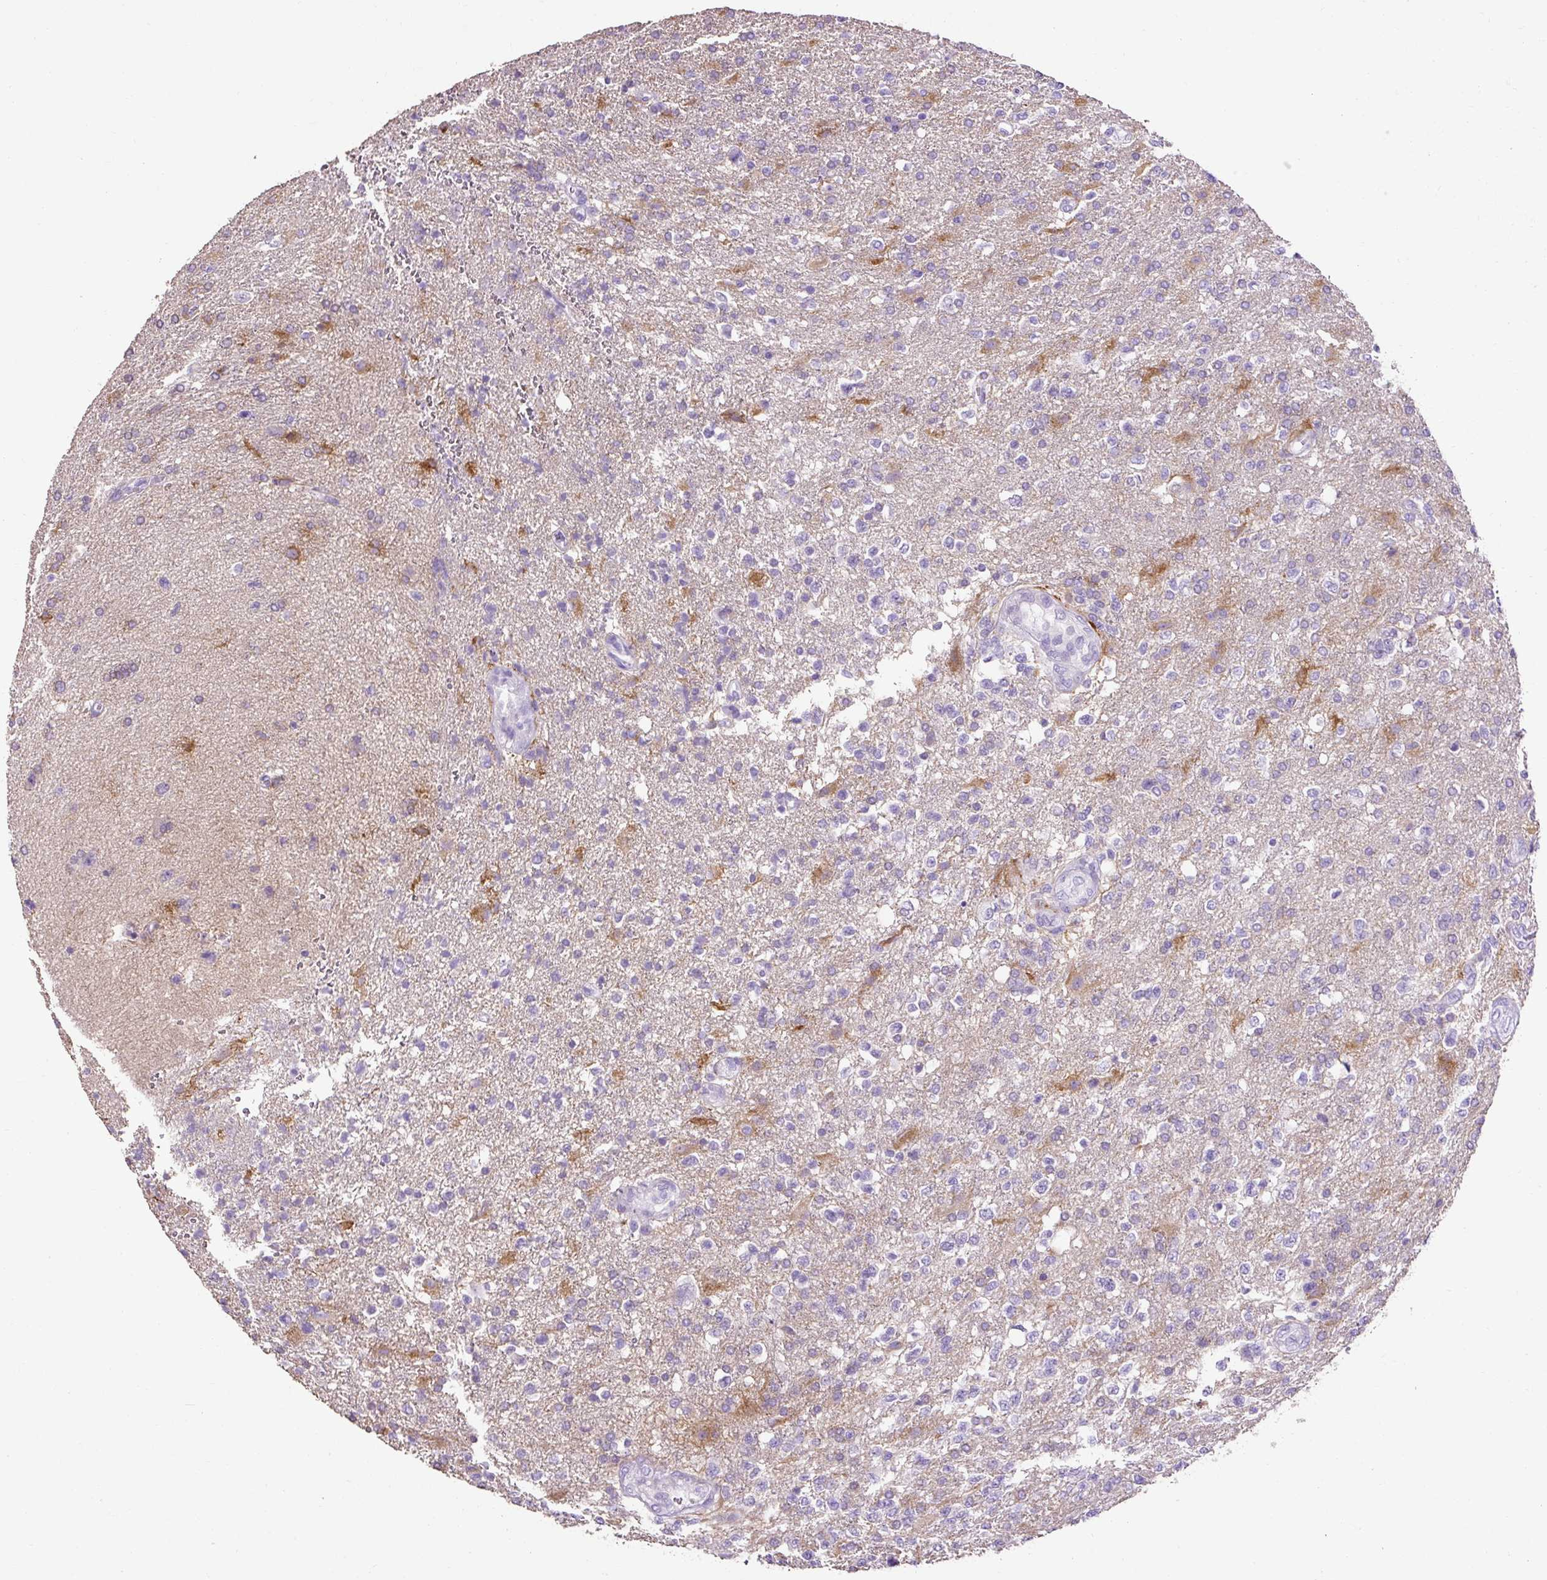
{"staining": {"intensity": "negative", "quantity": "none", "location": "none"}, "tissue": "glioma", "cell_type": "Tumor cells", "image_type": "cancer", "snomed": [{"axis": "morphology", "description": "Glioma, malignant, High grade"}, {"axis": "topography", "description": "Brain"}], "caption": "Tumor cells are negative for protein expression in human malignant glioma (high-grade).", "gene": "C2CD4C", "patient": {"sex": "male", "age": 56}}